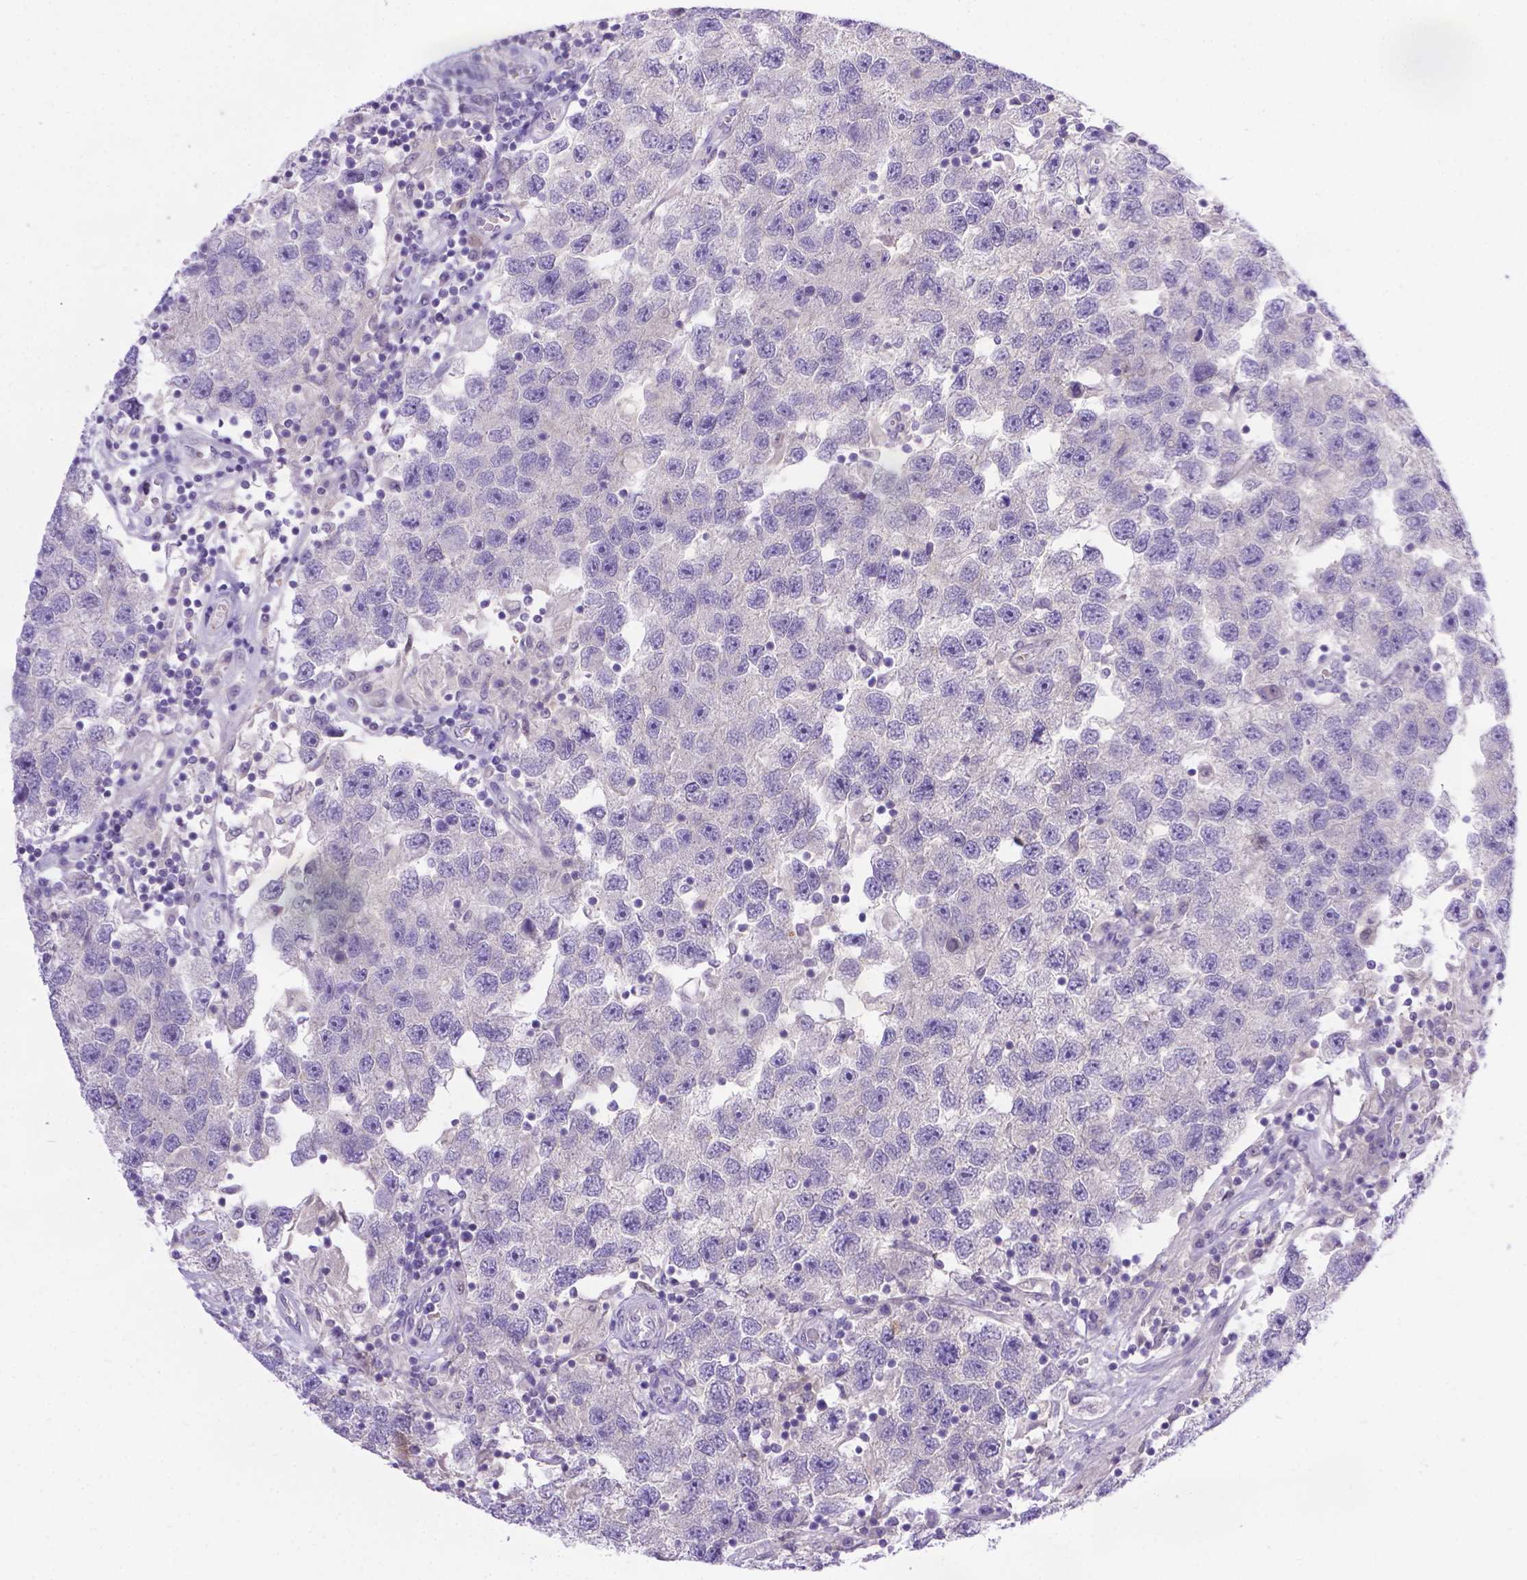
{"staining": {"intensity": "negative", "quantity": "none", "location": "none"}, "tissue": "testis cancer", "cell_type": "Tumor cells", "image_type": "cancer", "snomed": [{"axis": "morphology", "description": "Seminoma, NOS"}, {"axis": "topography", "description": "Testis"}], "caption": "Testis seminoma stained for a protein using IHC demonstrates no positivity tumor cells.", "gene": "TTLL6", "patient": {"sex": "male", "age": 26}}